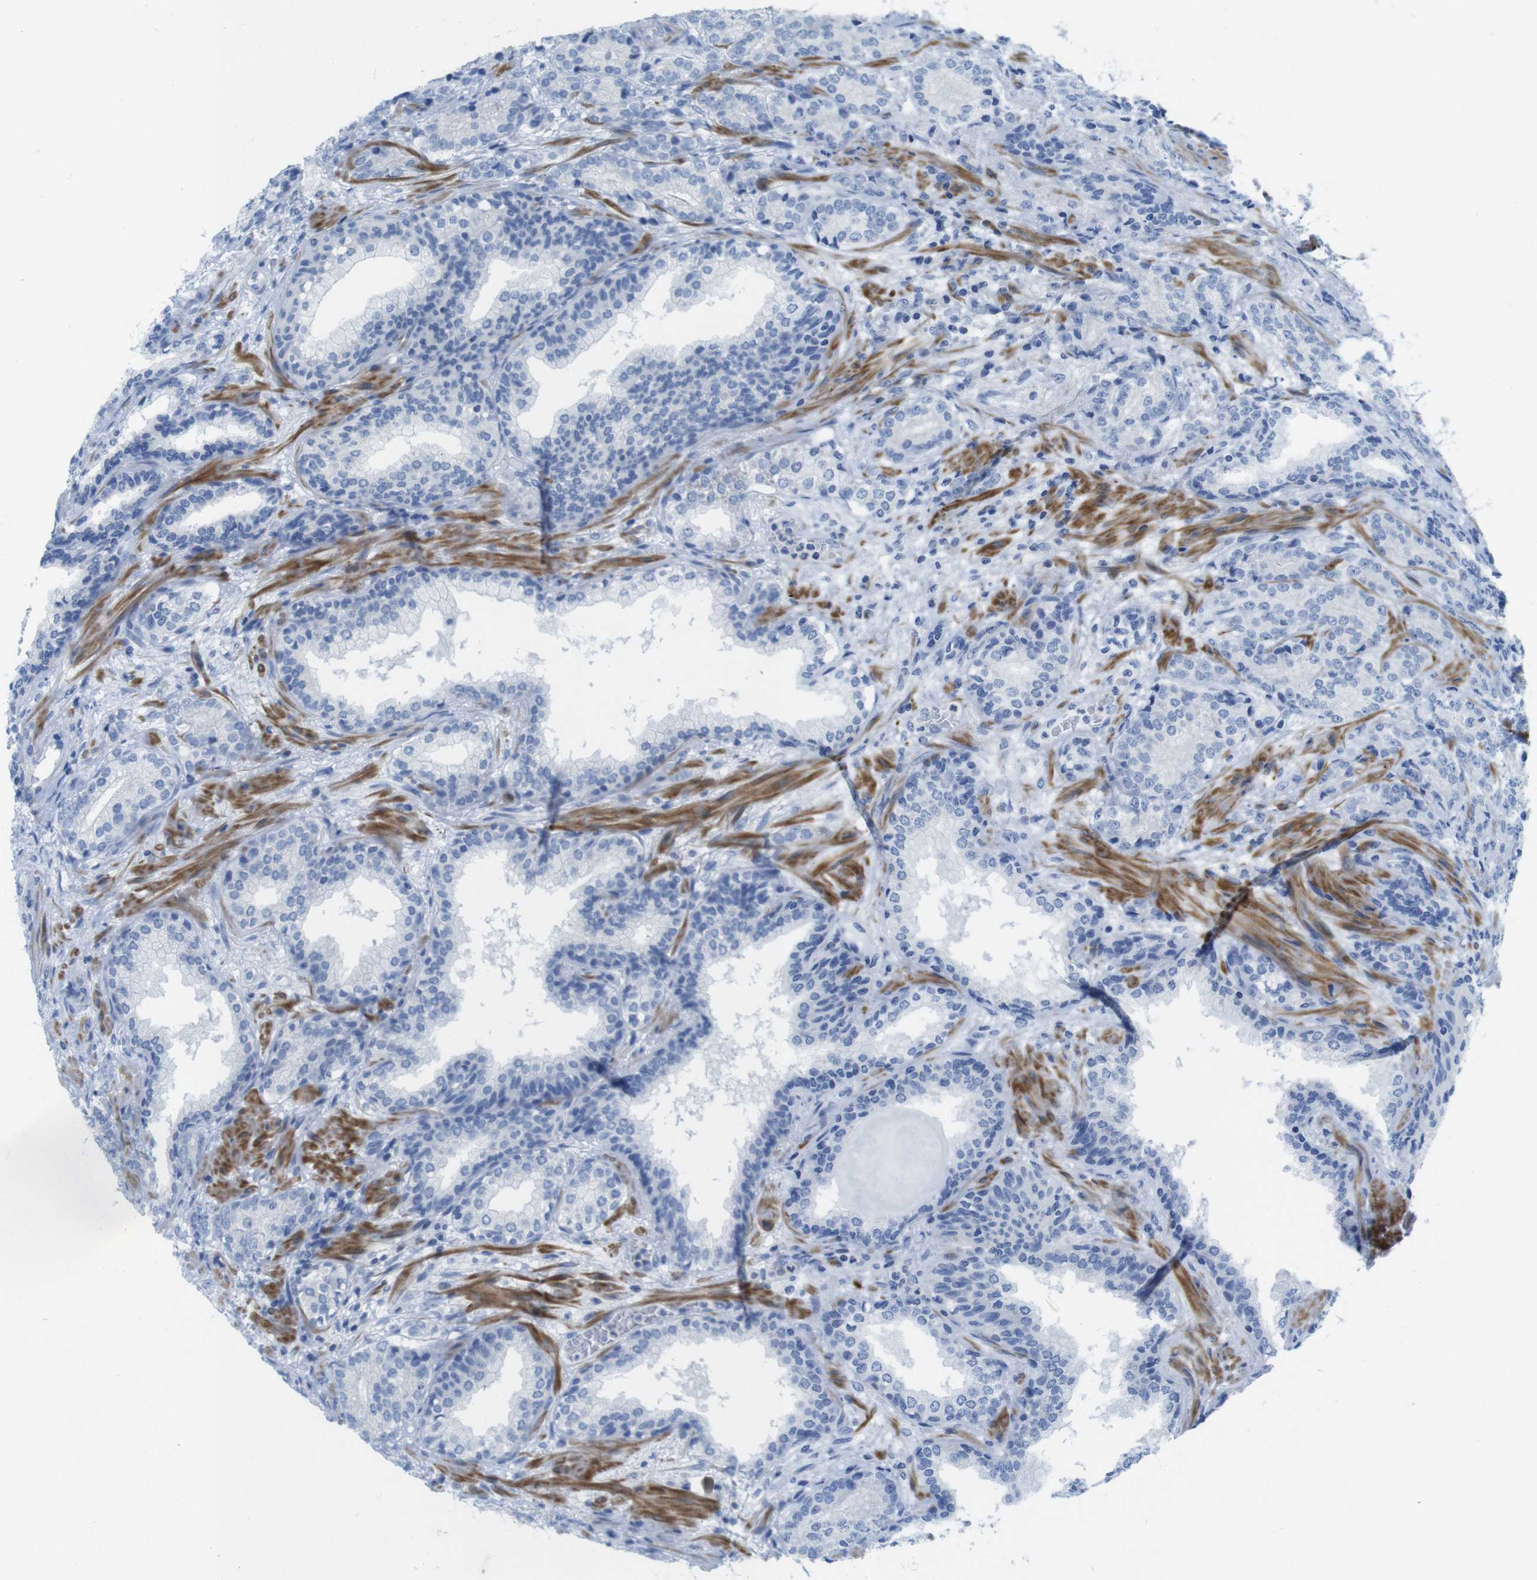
{"staining": {"intensity": "negative", "quantity": "none", "location": "none"}, "tissue": "prostate cancer", "cell_type": "Tumor cells", "image_type": "cancer", "snomed": [{"axis": "morphology", "description": "Adenocarcinoma, High grade"}, {"axis": "topography", "description": "Prostate"}], "caption": "A photomicrograph of human prostate cancer (high-grade adenocarcinoma) is negative for staining in tumor cells.", "gene": "ASIC5", "patient": {"sex": "male", "age": 61}}